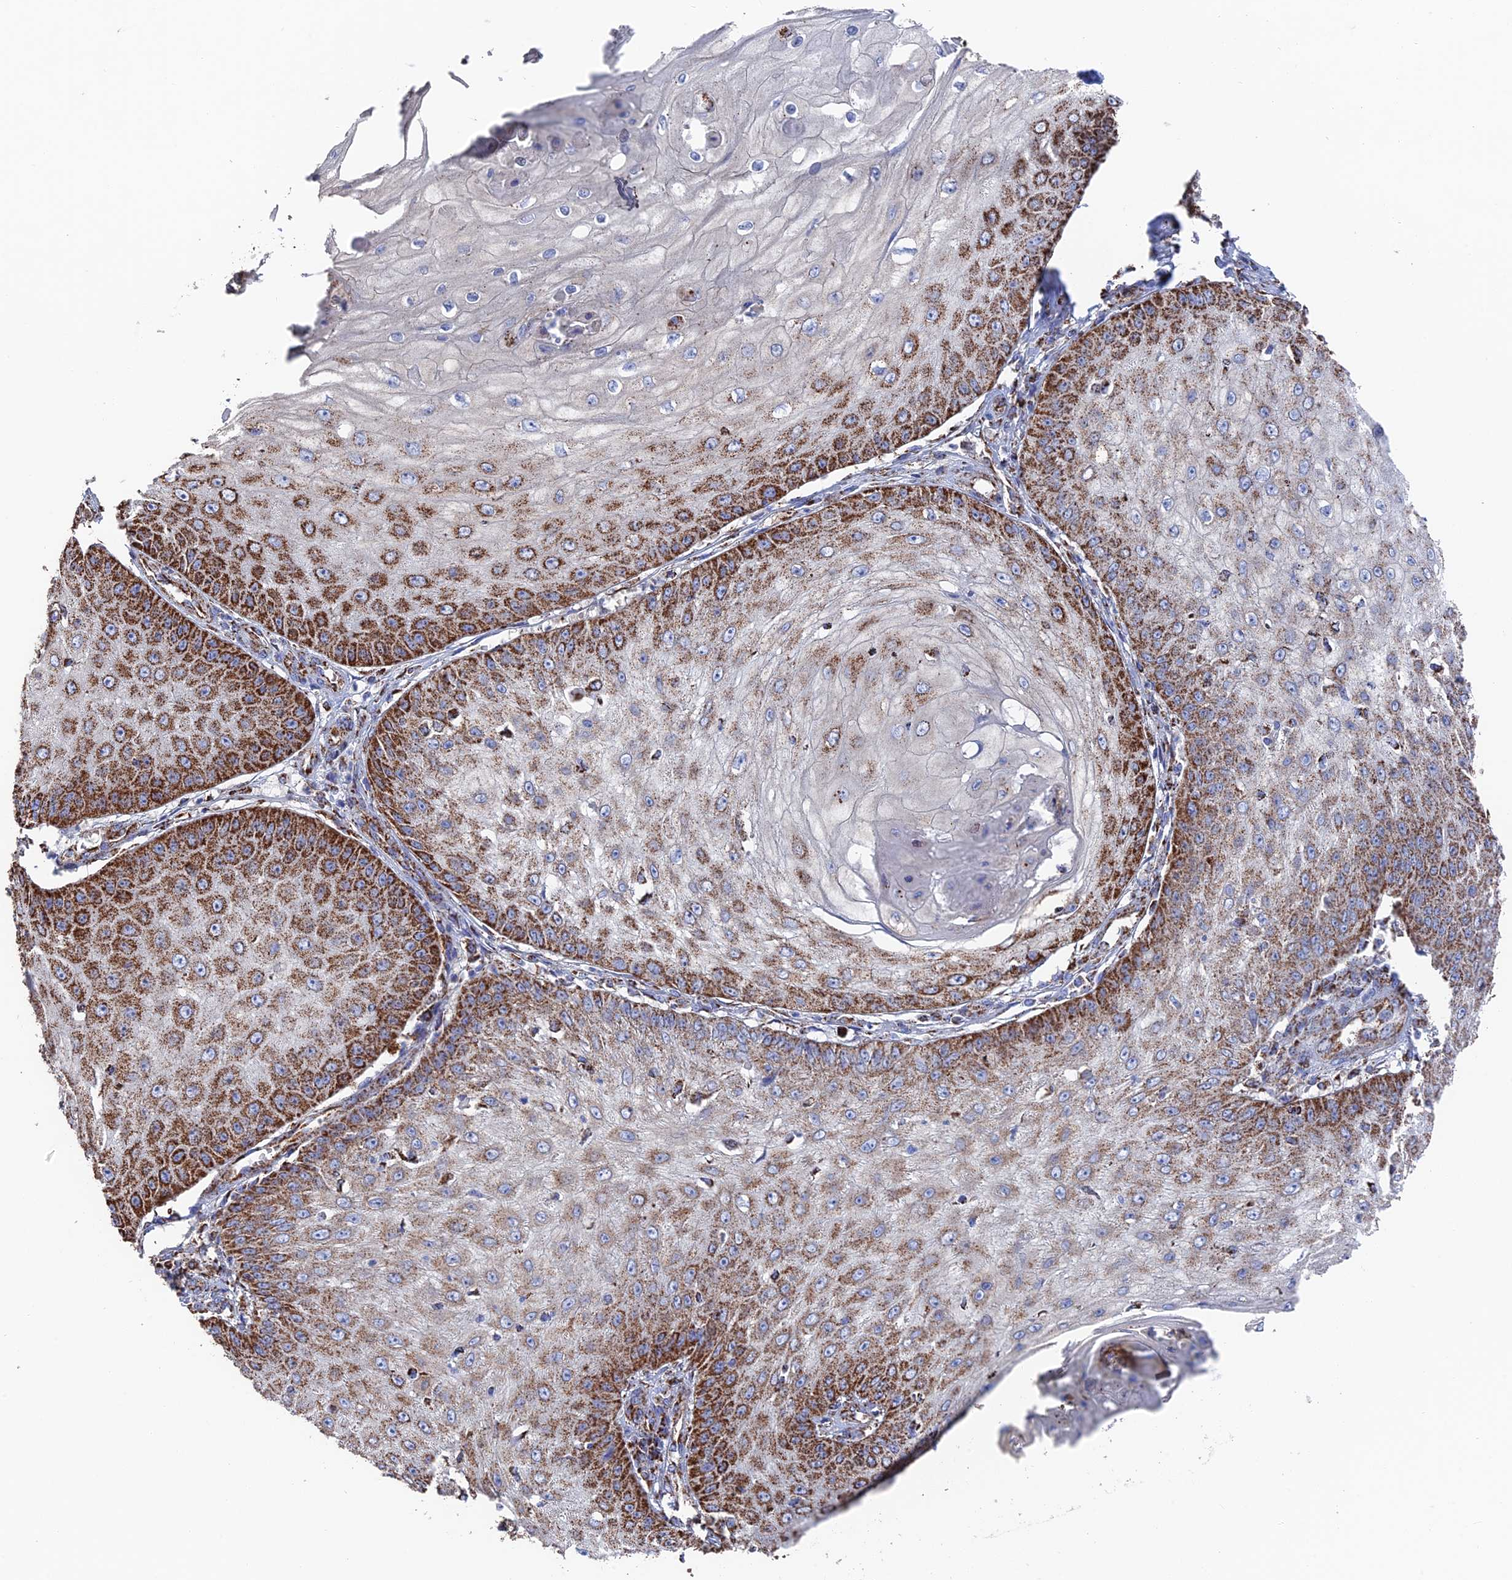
{"staining": {"intensity": "strong", "quantity": "25%-75%", "location": "cytoplasmic/membranous"}, "tissue": "skin cancer", "cell_type": "Tumor cells", "image_type": "cancer", "snomed": [{"axis": "morphology", "description": "Squamous cell carcinoma, NOS"}, {"axis": "topography", "description": "Skin"}], "caption": "This image shows skin squamous cell carcinoma stained with immunohistochemistry (IHC) to label a protein in brown. The cytoplasmic/membranous of tumor cells show strong positivity for the protein. Nuclei are counter-stained blue.", "gene": "HAUS8", "patient": {"sex": "male", "age": 70}}